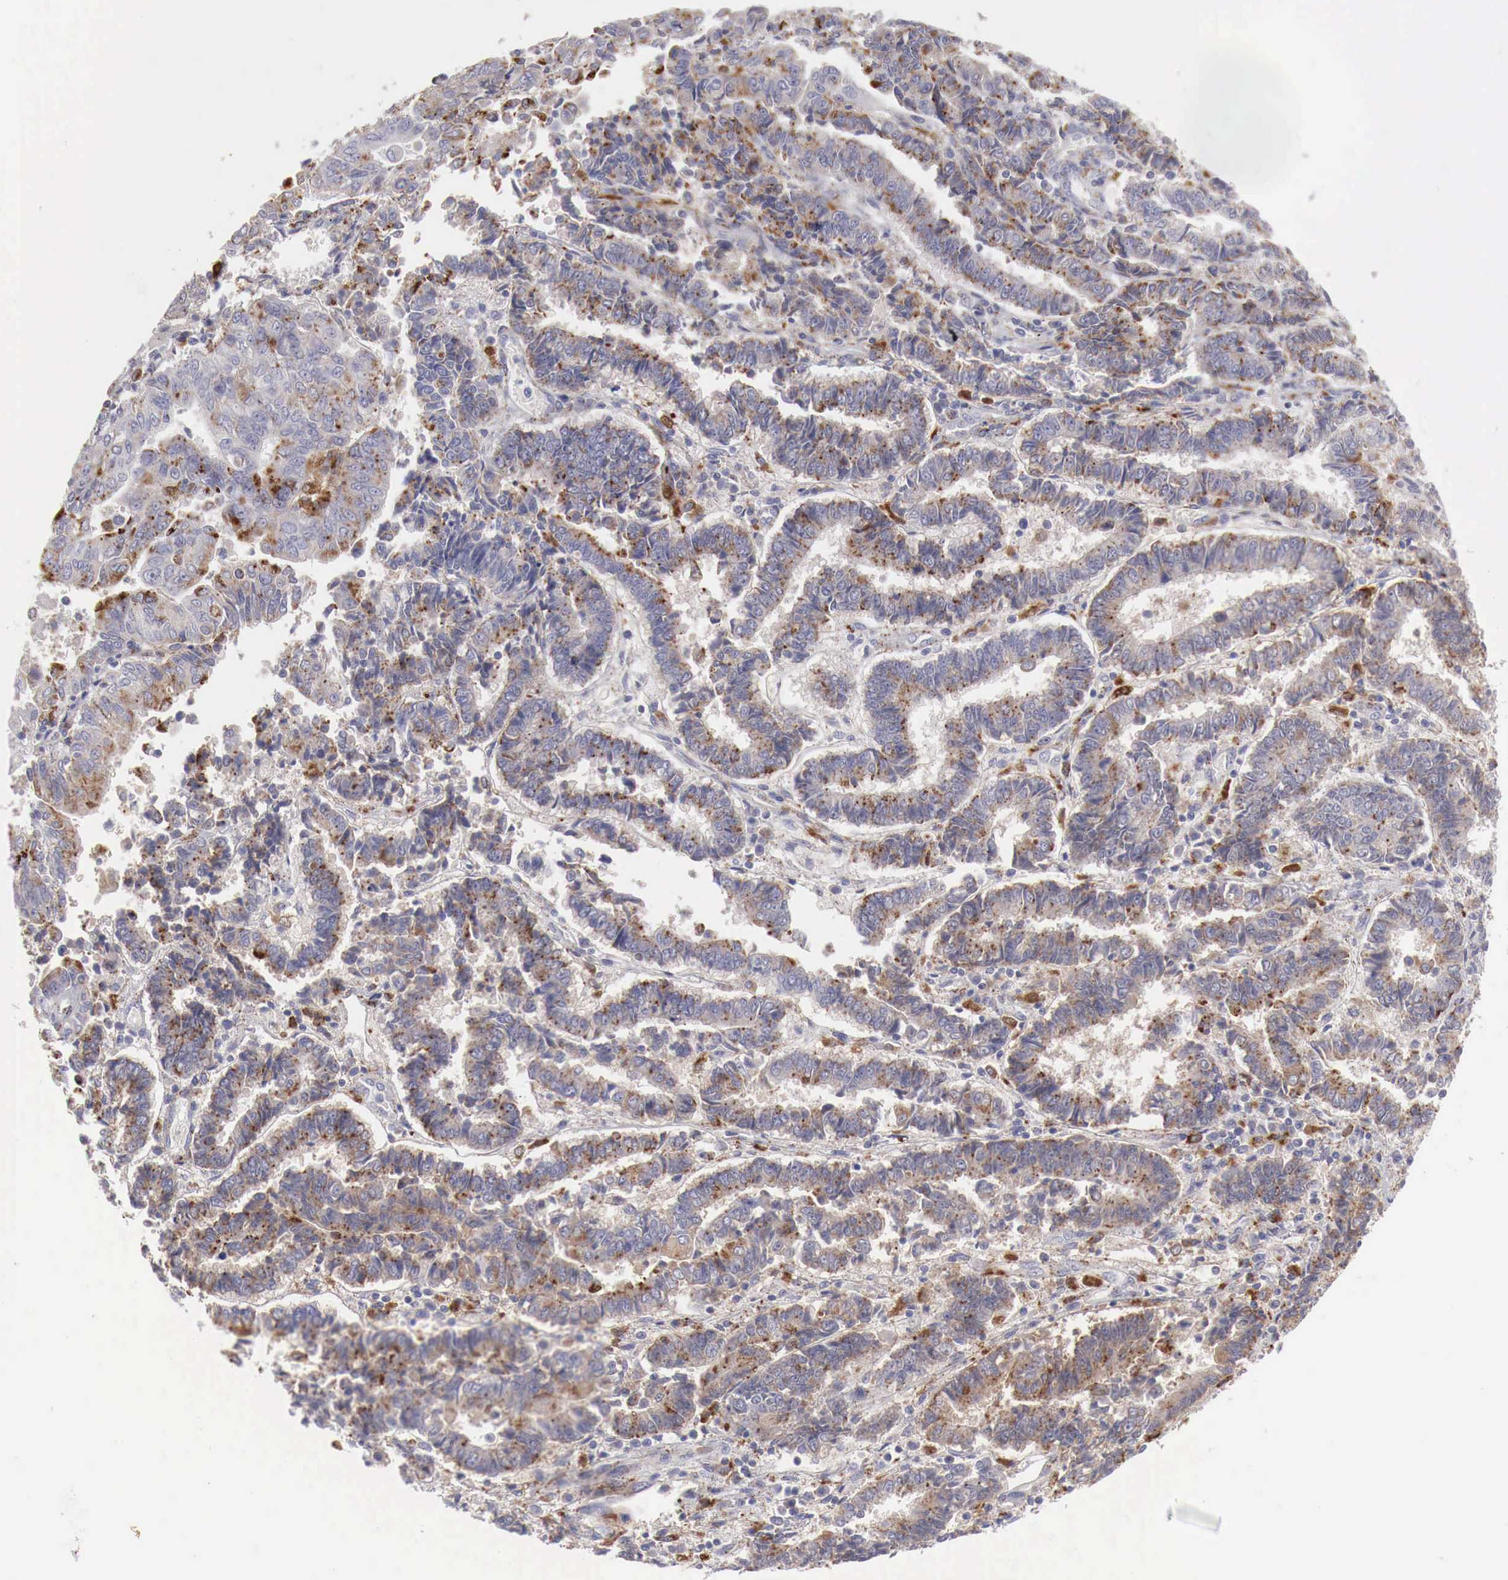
{"staining": {"intensity": "moderate", "quantity": "25%-75%", "location": "cytoplasmic/membranous"}, "tissue": "endometrial cancer", "cell_type": "Tumor cells", "image_type": "cancer", "snomed": [{"axis": "morphology", "description": "Adenocarcinoma, NOS"}, {"axis": "topography", "description": "Endometrium"}], "caption": "Moderate cytoplasmic/membranous staining is seen in approximately 25%-75% of tumor cells in endometrial adenocarcinoma. (Stains: DAB in brown, nuclei in blue, Microscopy: brightfield microscopy at high magnification).", "gene": "GLA", "patient": {"sex": "female", "age": 75}}